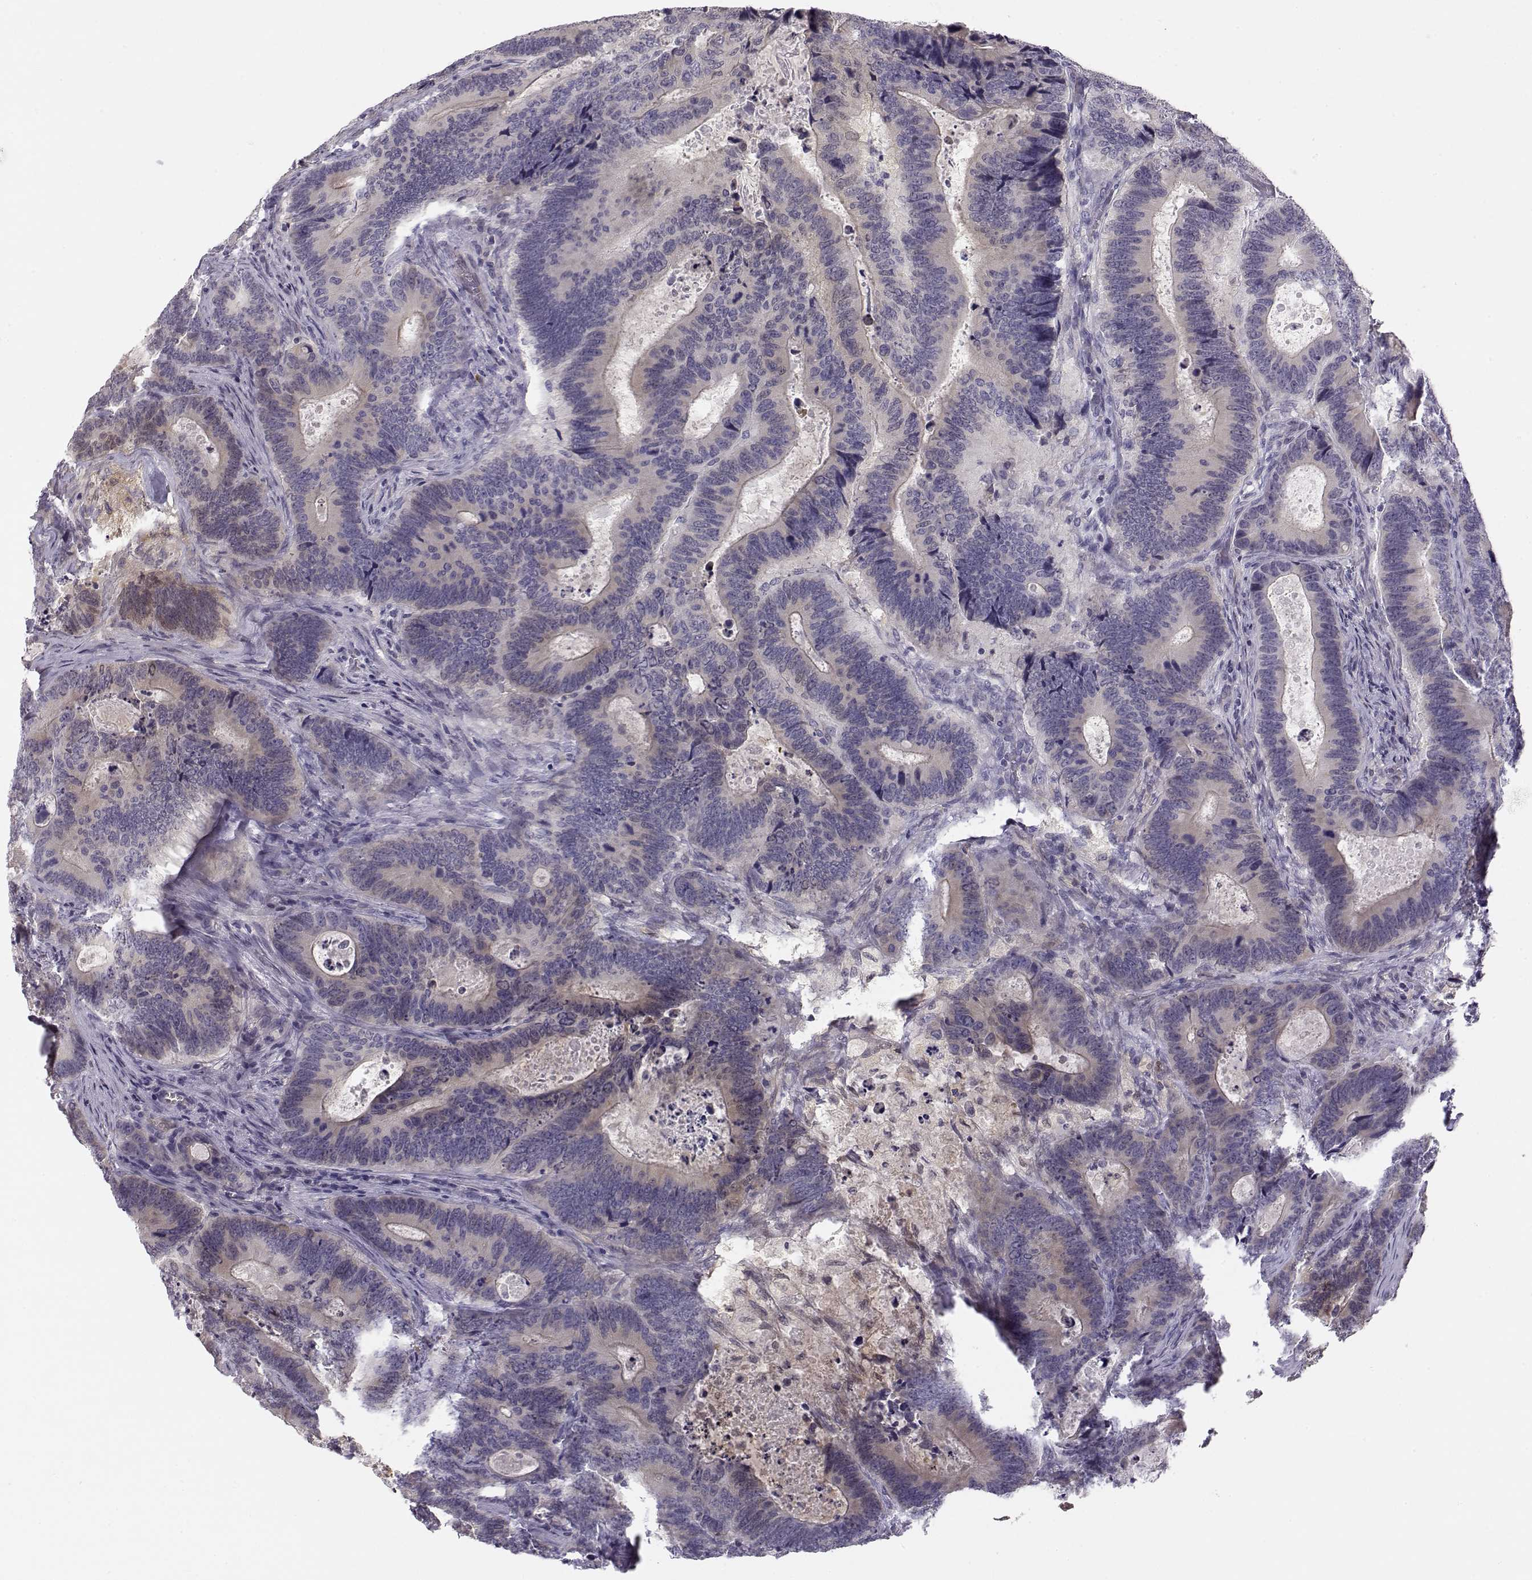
{"staining": {"intensity": "moderate", "quantity": "25%-75%", "location": "cytoplasmic/membranous"}, "tissue": "colorectal cancer", "cell_type": "Tumor cells", "image_type": "cancer", "snomed": [{"axis": "morphology", "description": "Adenocarcinoma, NOS"}, {"axis": "topography", "description": "Colon"}], "caption": "Human adenocarcinoma (colorectal) stained with a brown dye demonstrates moderate cytoplasmic/membranous positive staining in approximately 25%-75% of tumor cells.", "gene": "ACSL6", "patient": {"sex": "female", "age": 82}}